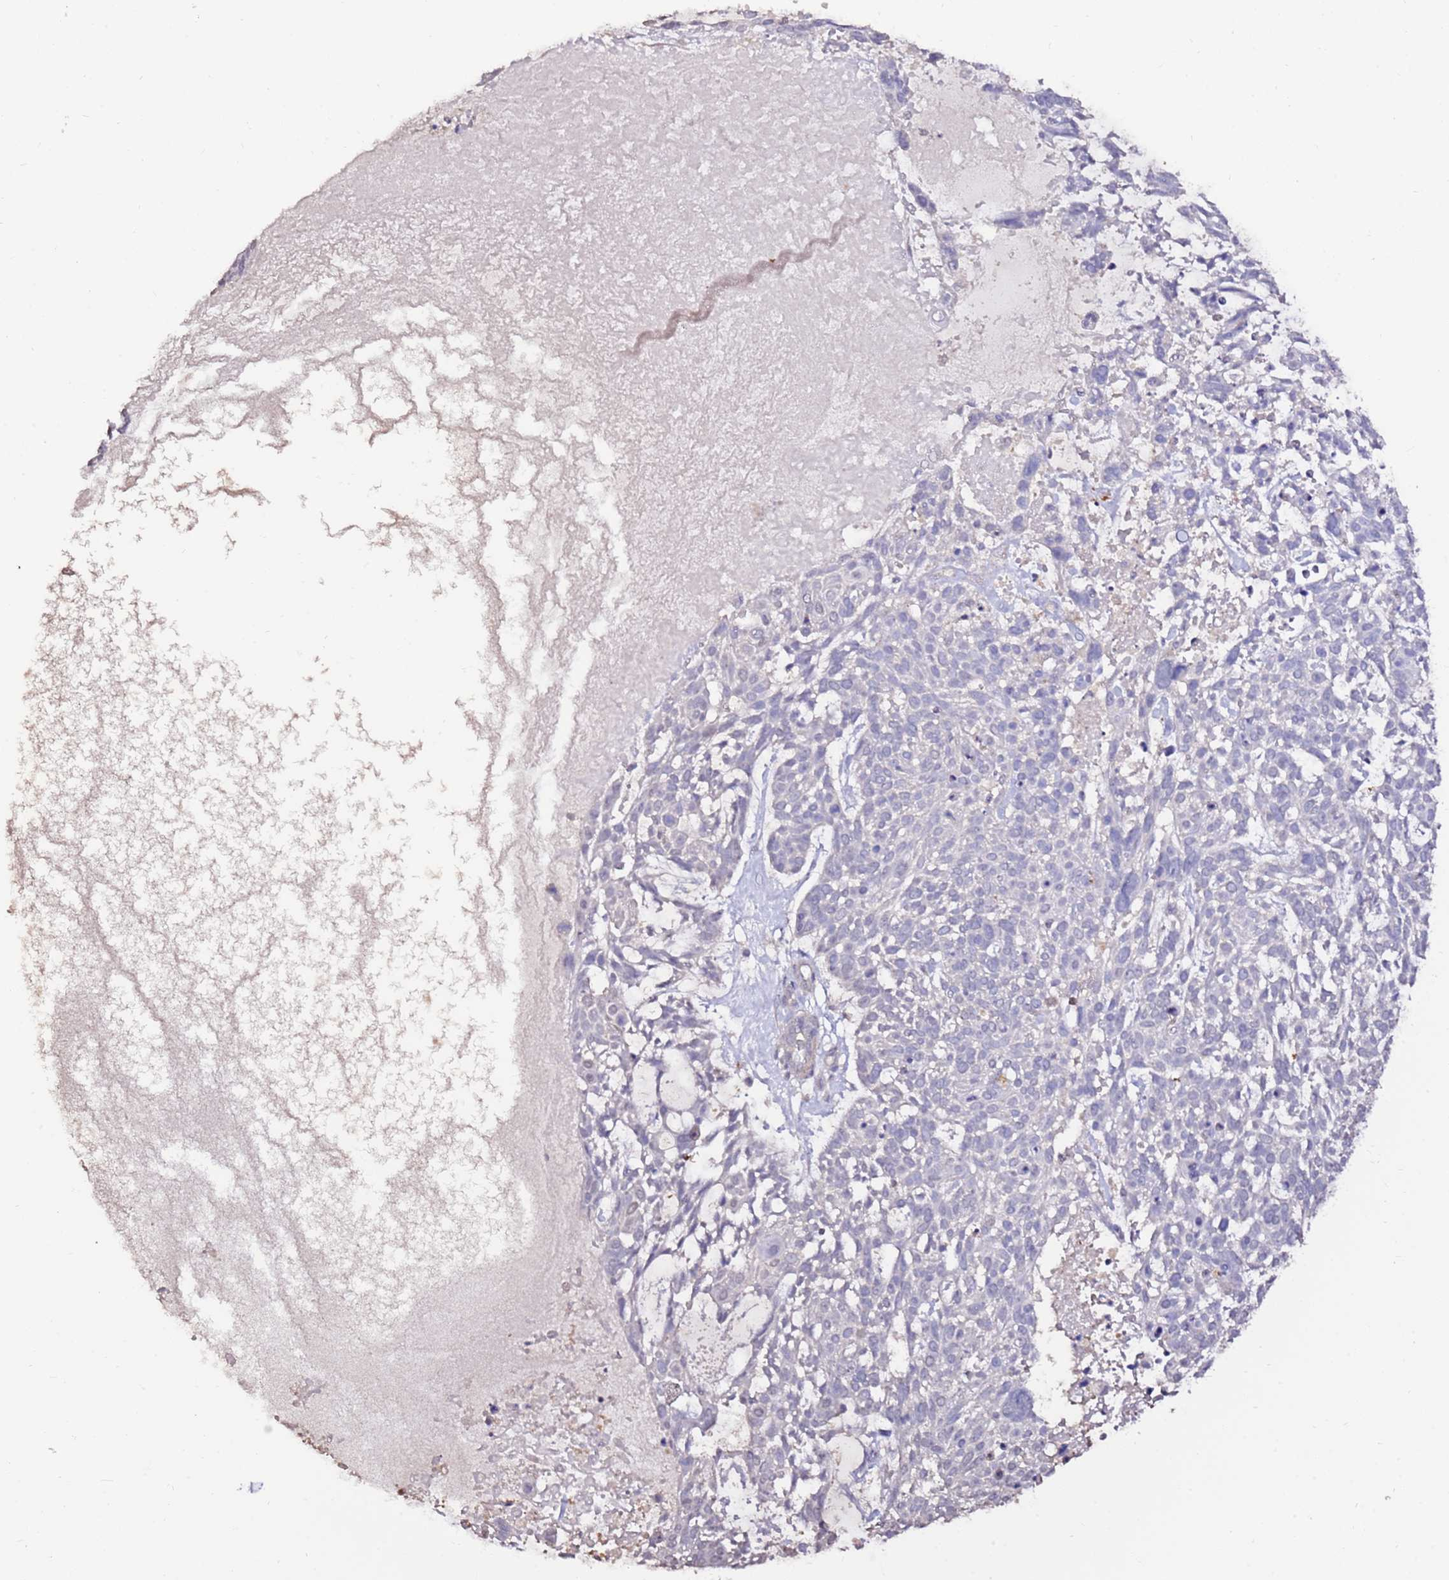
{"staining": {"intensity": "negative", "quantity": "none", "location": "none"}, "tissue": "skin cancer", "cell_type": "Tumor cells", "image_type": "cancer", "snomed": [{"axis": "morphology", "description": "Basal cell carcinoma"}, {"axis": "topography", "description": "Skin"}], "caption": "Immunohistochemistry photomicrograph of neoplastic tissue: skin cancer (basal cell carcinoma) stained with DAB demonstrates no significant protein expression in tumor cells. (DAB (3,3'-diaminobenzidine) IHC with hematoxylin counter stain).", "gene": "ART5", "patient": {"sex": "male", "age": 88}}